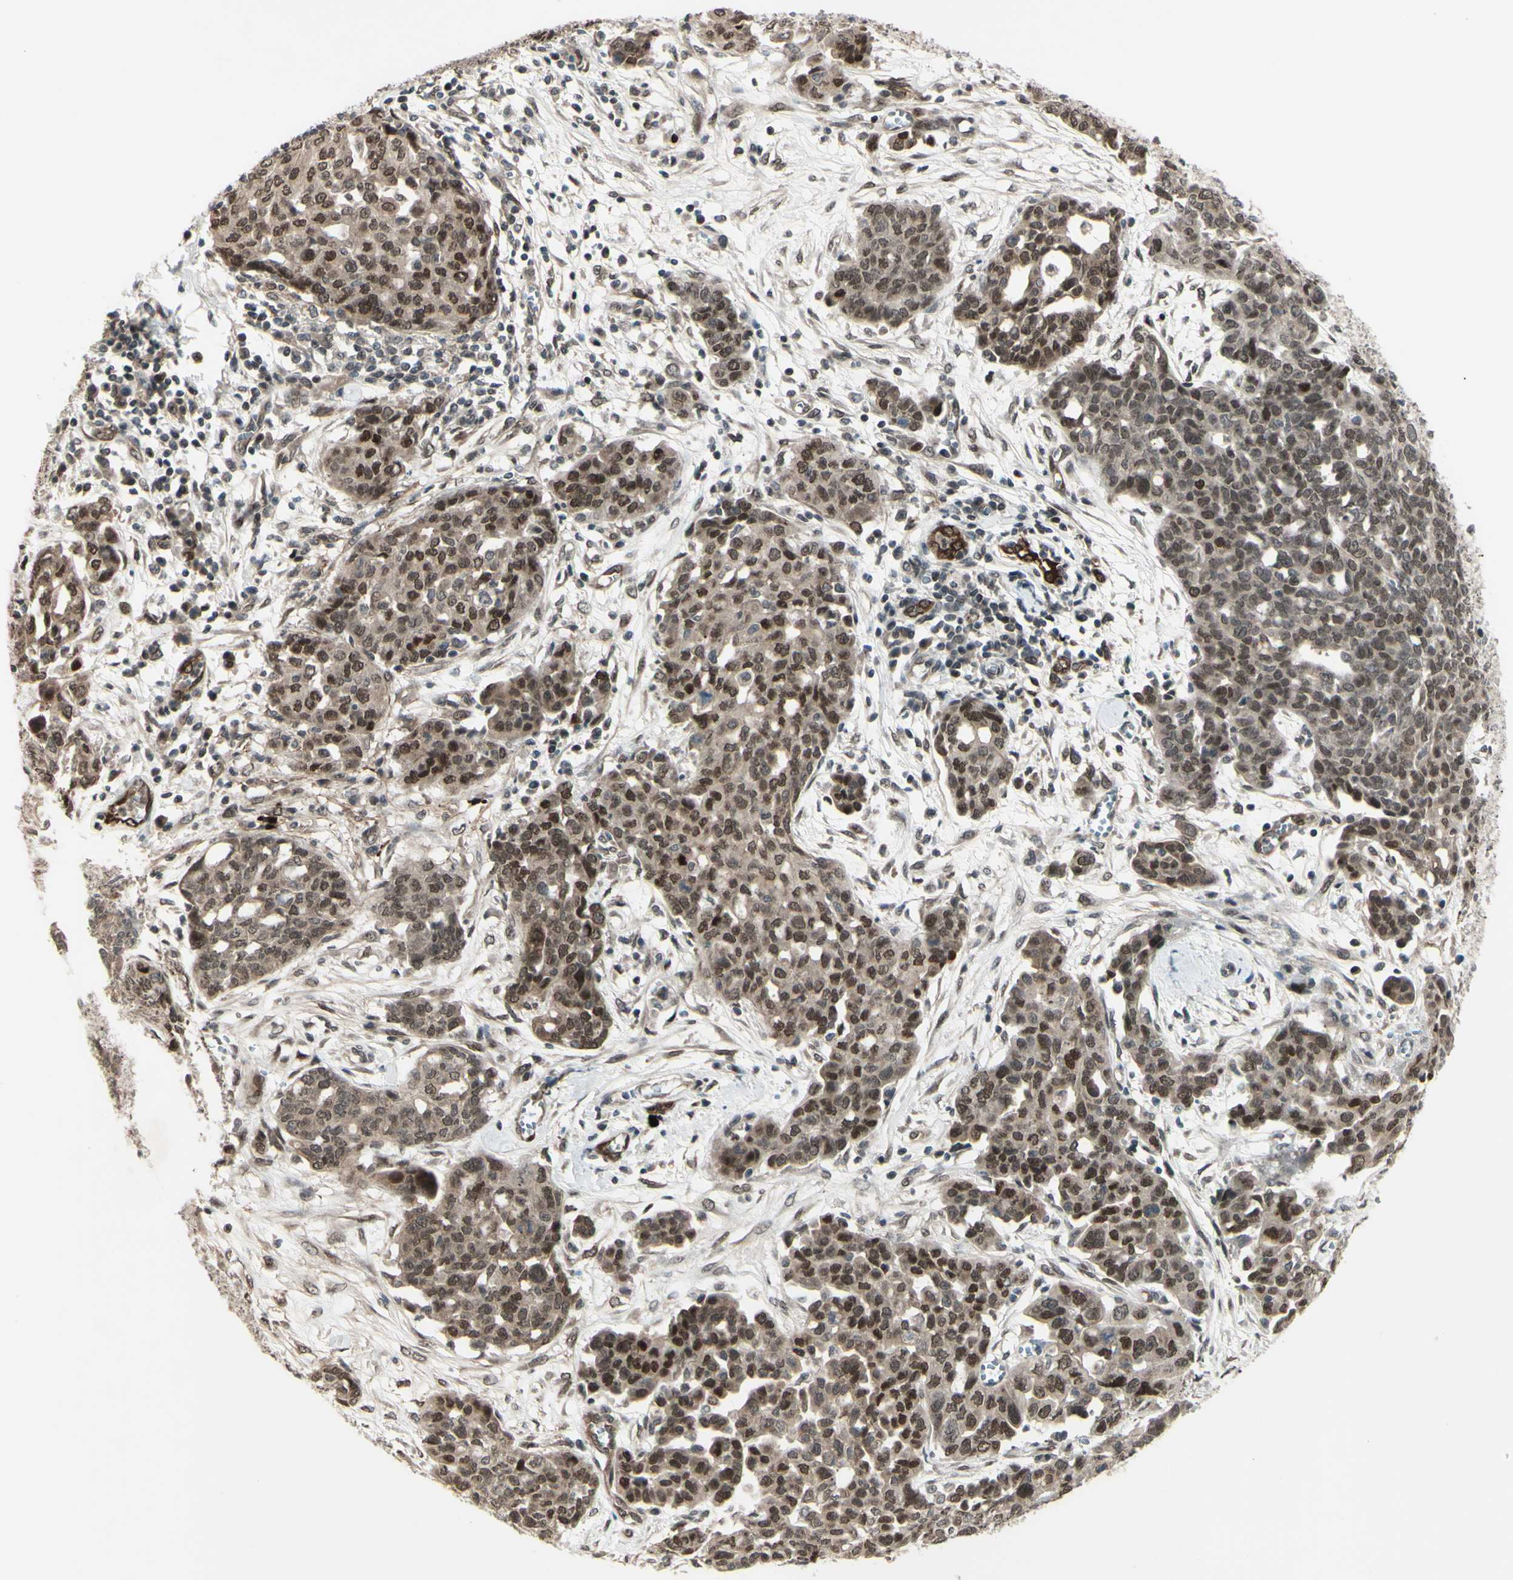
{"staining": {"intensity": "moderate", "quantity": ">75%", "location": "cytoplasmic/membranous,nuclear"}, "tissue": "ovarian cancer", "cell_type": "Tumor cells", "image_type": "cancer", "snomed": [{"axis": "morphology", "description": "Cystadenocarcinoma, serous, NOS"}, {"axis": "topography", "description": "Soft tissue"}, {"axis": "topography", "description": "Ovary"}], "caption": "Protein staining reveals moderate cytoplasmic/membranous and nuclear expression in approximately >75% of tumor cells in serous cystadenocarcinoma (ovarian). Nuclei are stained in blue.", "gene": "MLF2", "patient": {"sex": "female", "age": 57}}